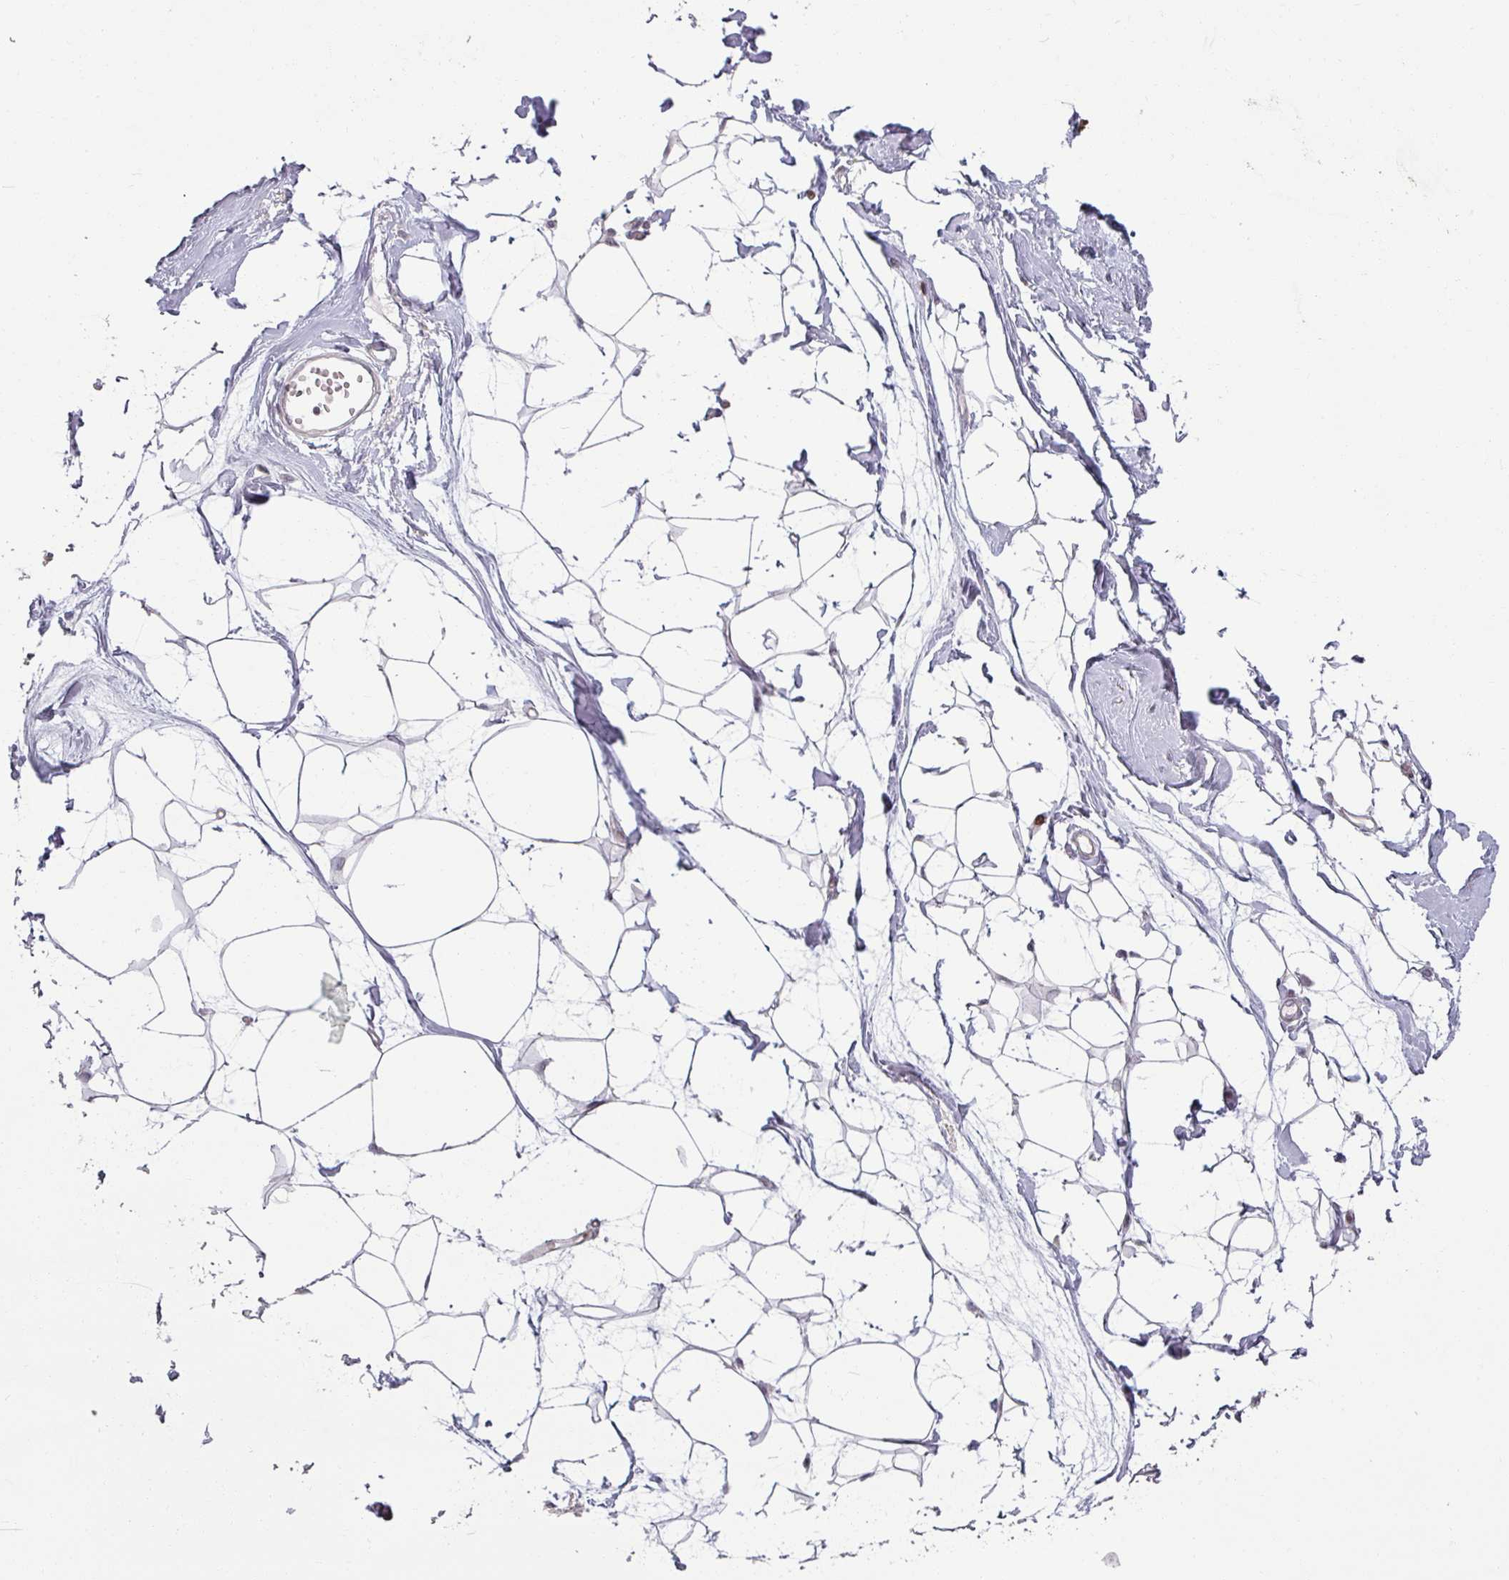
{"staining": {"intensity": "negative", "quantity": "none", "location": "none"}, "tissue": "breast", "cell_type": "Adipocytes", "image_type": "normal", "snomed": [{"axis": "morphology", "description": "Normal tissue, NOS"}, {"axis": "topography", "description": "Breast"}], "caption": "Adipocytes show no significant staining in unremarkable breast.", "gene": "NCOR1", "patient": {"sex": "female", "age": 45}}